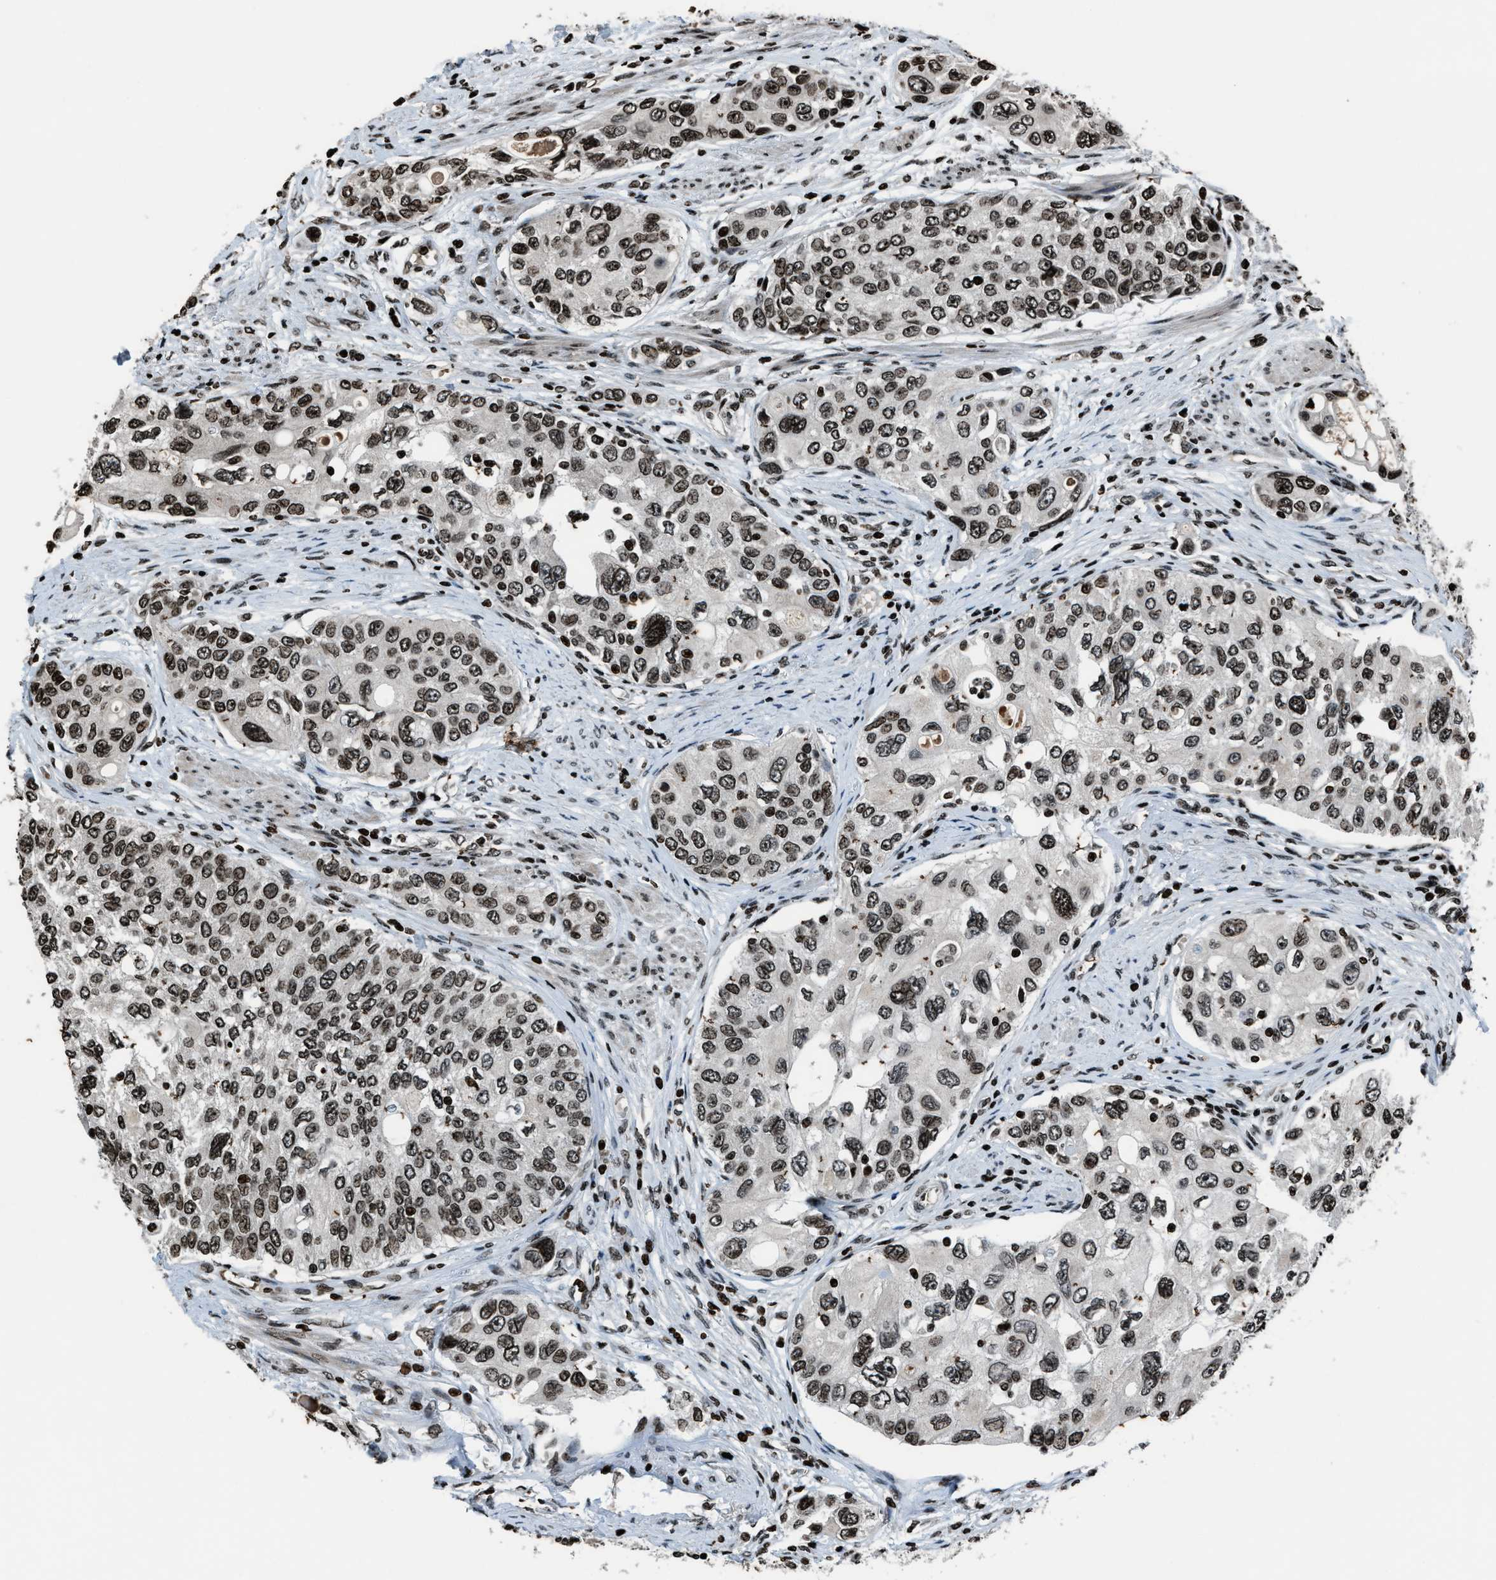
{"staining": {"intensity": "moderate", "quantity": ">75%", "location": "nuclear"}, "tissue": "urothelial cancer", "cell_type": "Tumor cells", "image_type": "cancer", "snomed": [{"axis": "morphology", "description": "Urothelial carcinoma, High grade"}, {"axis": "topography", "description": "Urinary bladder"}], "caption": "Immunohistochemistry histopathology image of neoplastic tissue: human urothelial cancer stained using immunohistochemistry (IHC) shows medium levels of moderate protein expression localized specifically in the nuclear of tumor cells, appearing as a nuclear brown color.", "gene": "H4C1", "patient": {"sex": "female", "age": 56}}